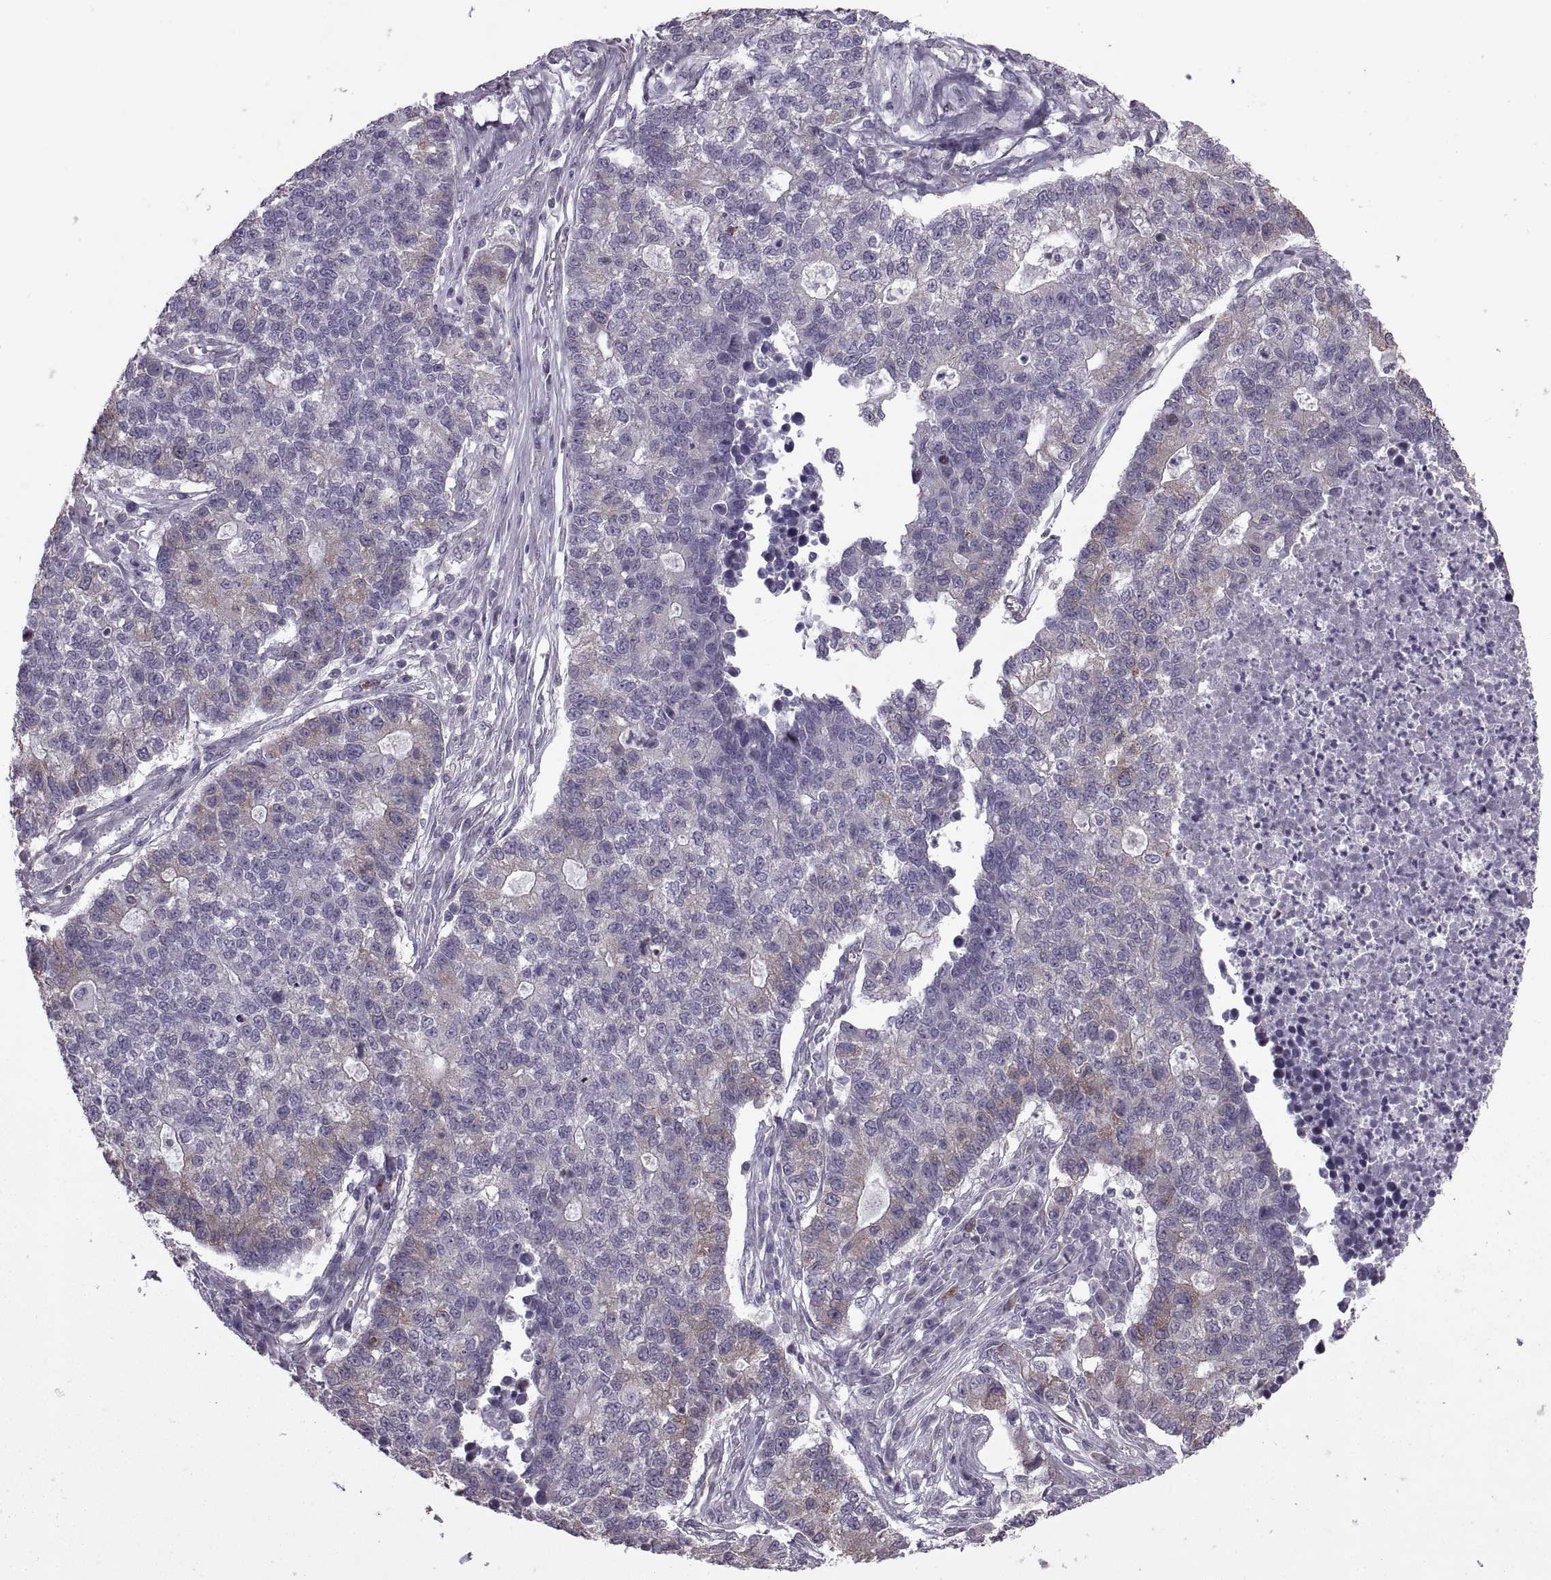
{"staining": {"intensity": "moderate", "quantity": "<25%", "location": "cytoplasmic/membranous"}, "tissue": "lung cancer", "cell_type": "Tumor cells", "image_type": "cancer", "snomed": [{"axis": "morphology", "description": "Adenocarcinoma, NOS"}, {"axis": "topography", "description": "Lung"}], "caption": "Immunohistochemistry photomicrograph of human adenocarcinoma (lung) stained for a protein (brown), which shows low levels of moderate cytoplasmic/membranous staining in about <25% of tumor cells.", "gene": "PABPC1", "patient": {"sex": "male", "age": 57}}